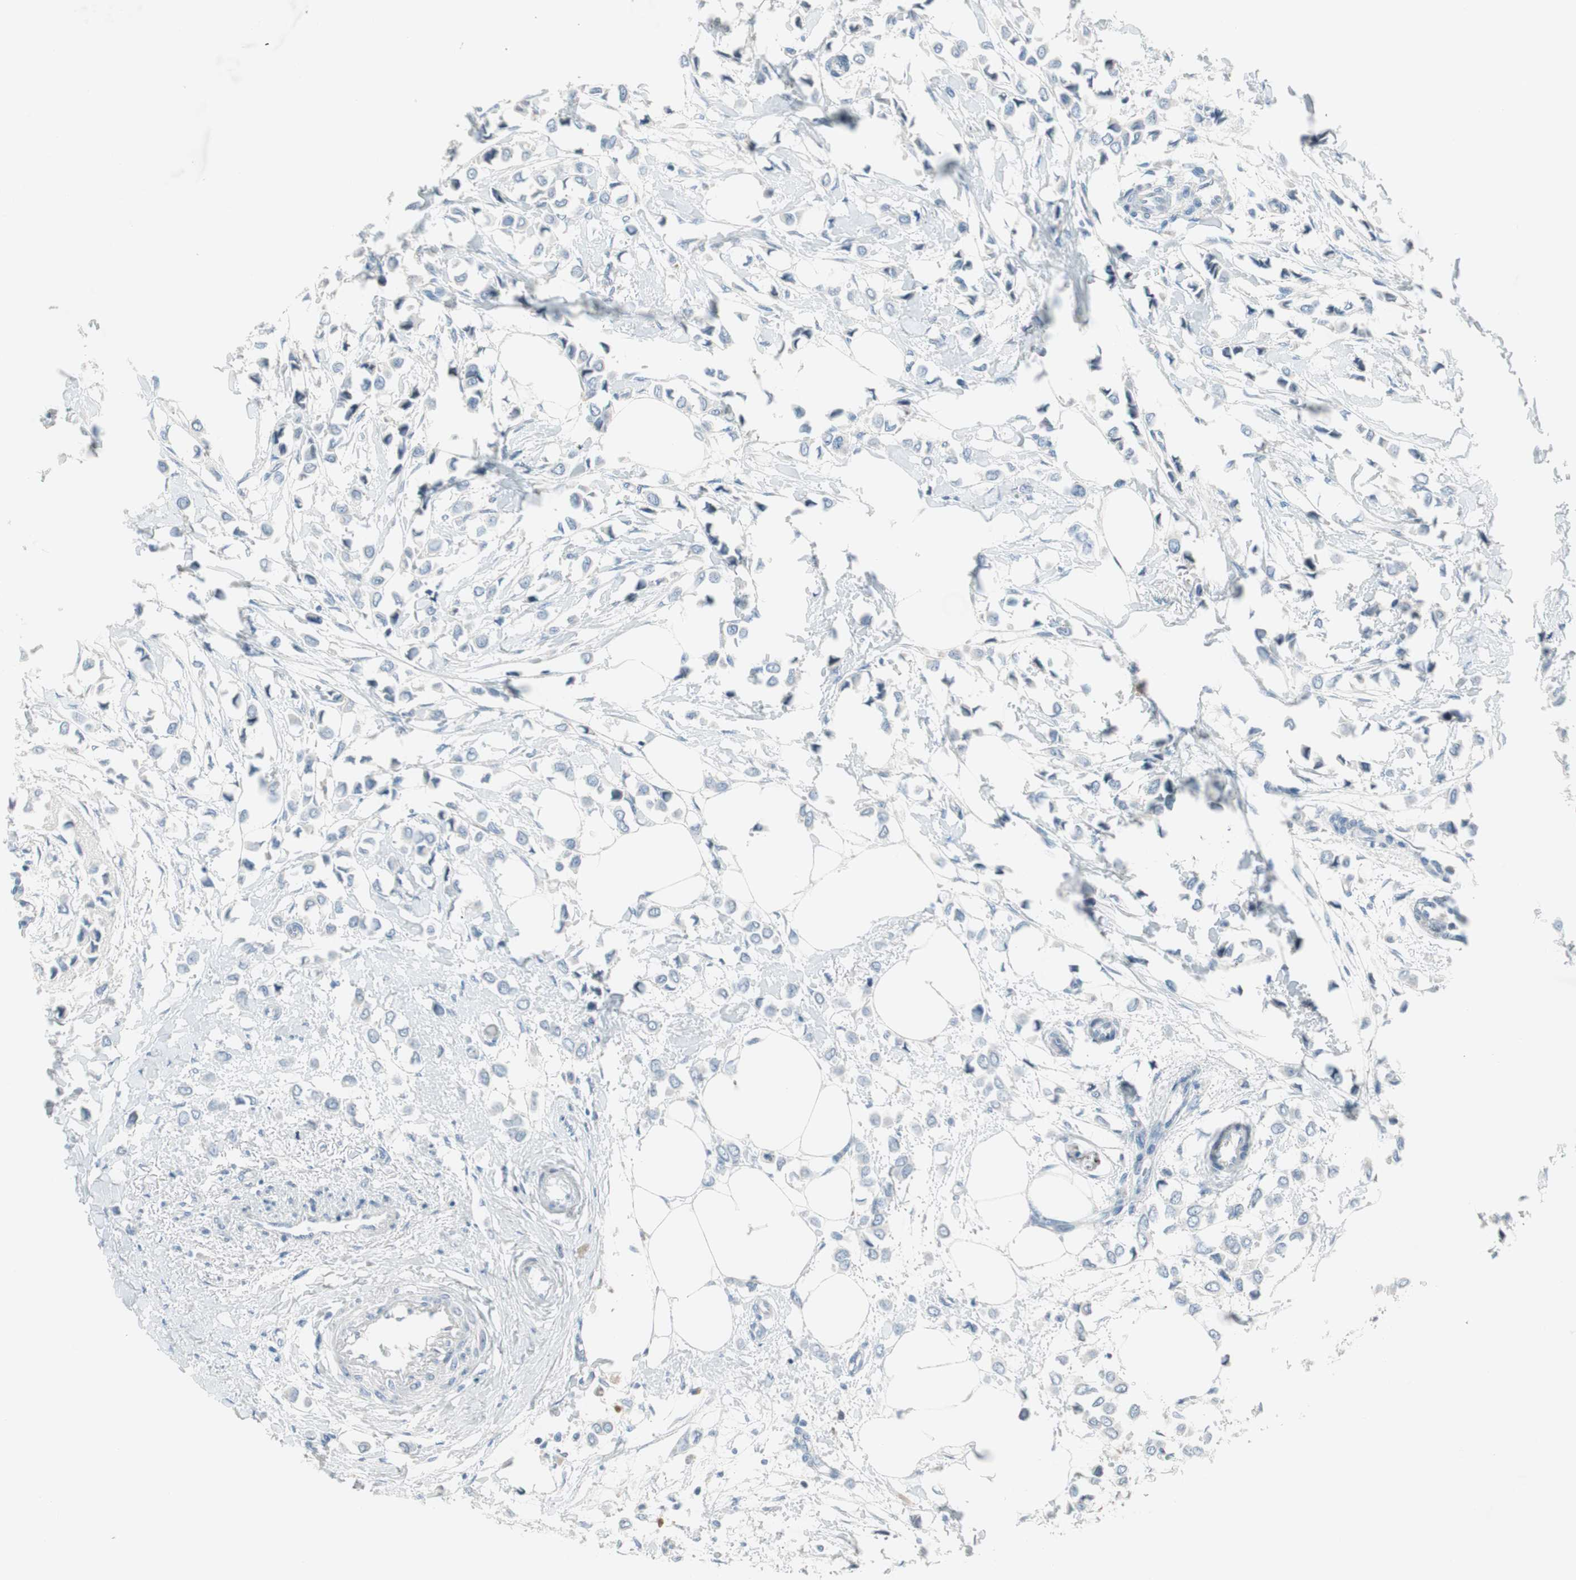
{"staining": {"intensity": "negative", "quantity": "none", "location": "none"}, "tissue": "breast cancer", "cell_type": "Tumor cells", "image_type": "cancer", "snomed": [{"axis": "morphology", "description": "Lobular carcinoma"}, {"axis": "topography", "description": "Breast"}], "caption": "Tumor cells are negative for protein expression in human breast cancer.", "gene": "PRRG4", "patient": {"sex": "female", "age": 51}}